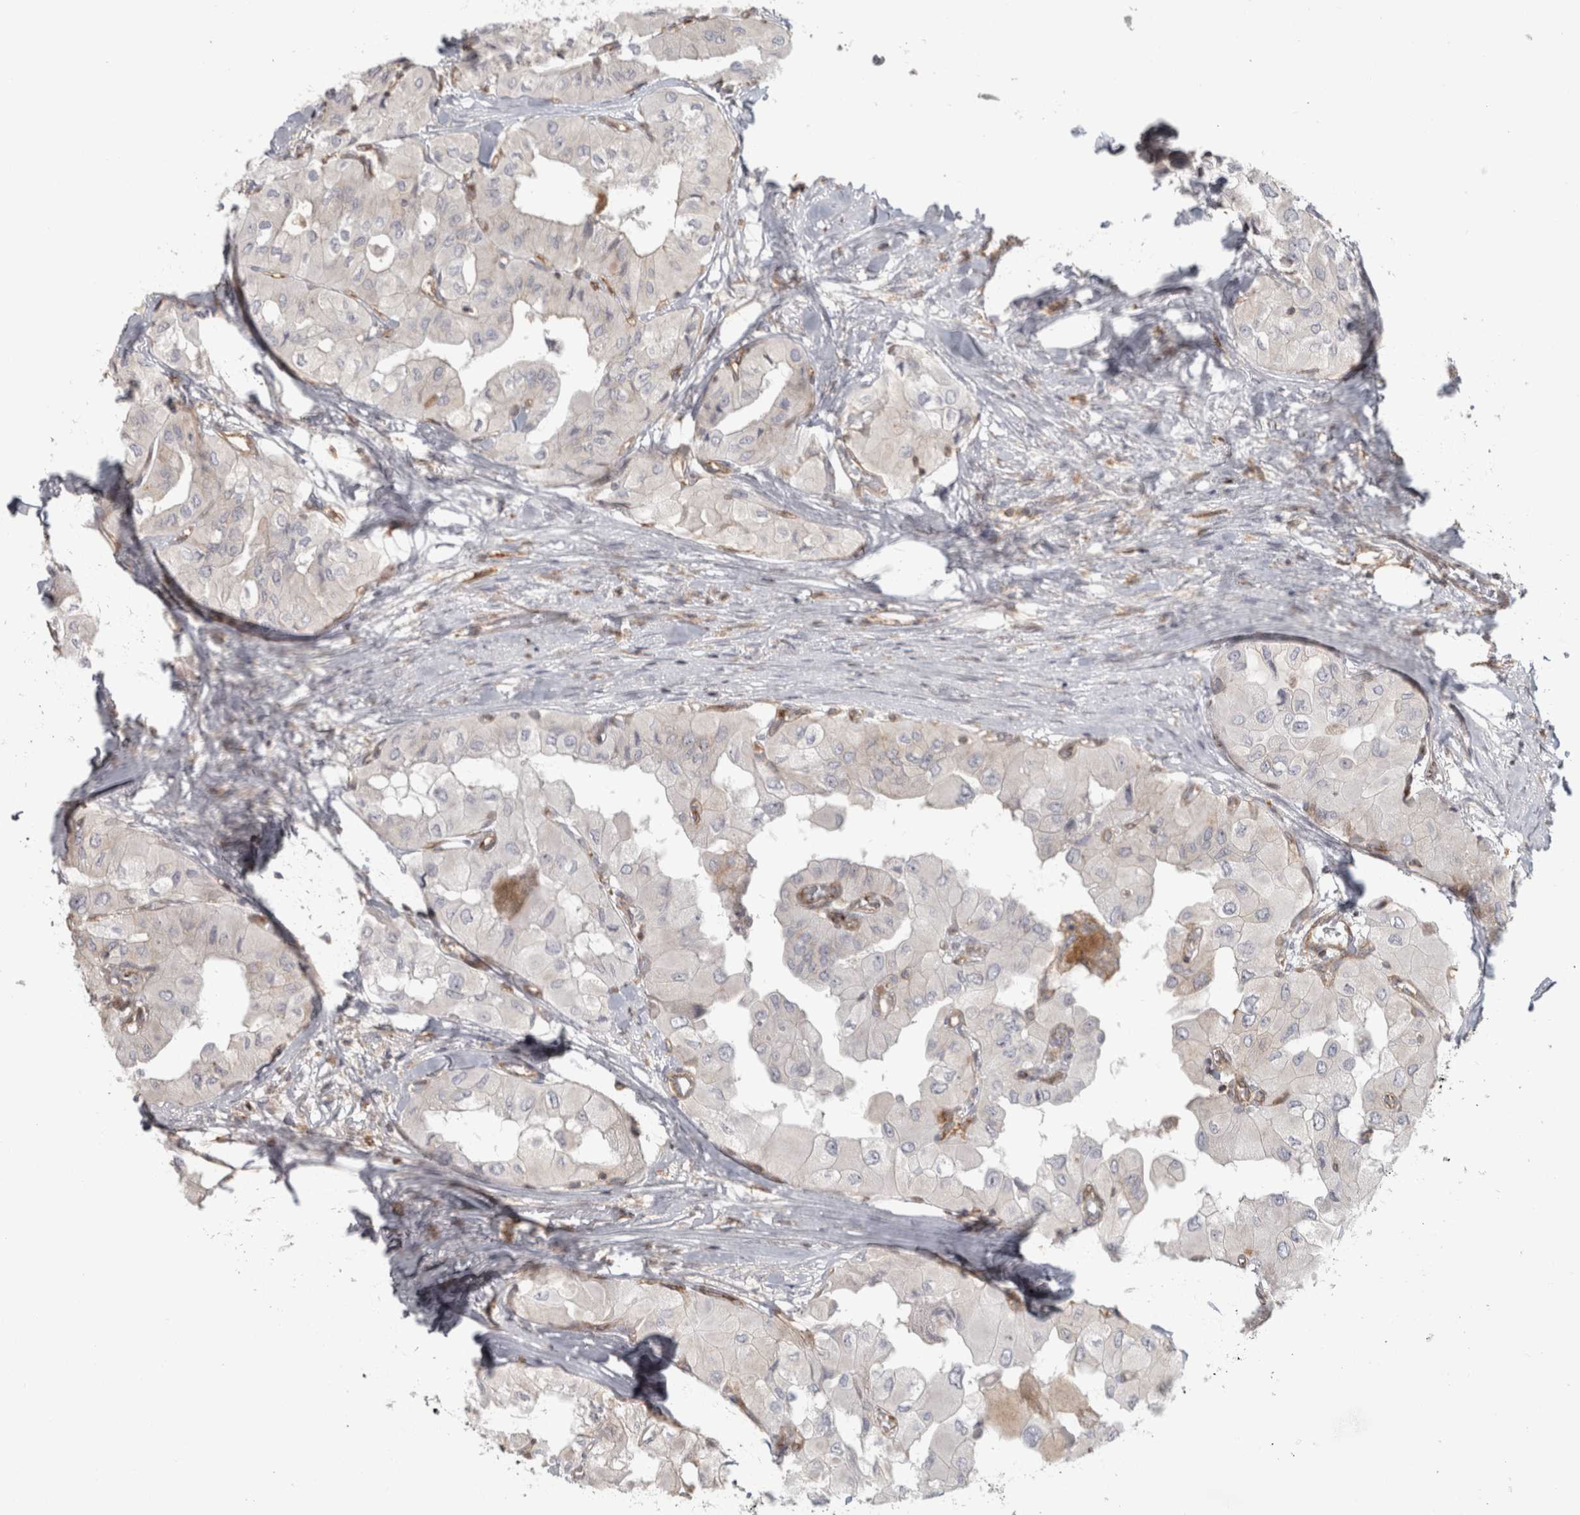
{"staining": {"intensity": "negative", "quantity": "none", "location": "none"}, "tissue": "thyroid cancer", "cell_type": "Tumor cells", "image_type": "cancer", "snomed": [{"axis": "morphology", "description": "Papillary adenocarcinoma, NOS"}, {"axis": "topography", "description": "Thyroid gland"}], "caption": "Human thyroid papillary adenocarcinoma stained for a protein using immunohistochemistry reveals no positivity in tumor cells.", "gene": "HLA-E", "patient": {"sex": "female", "age": 59}}